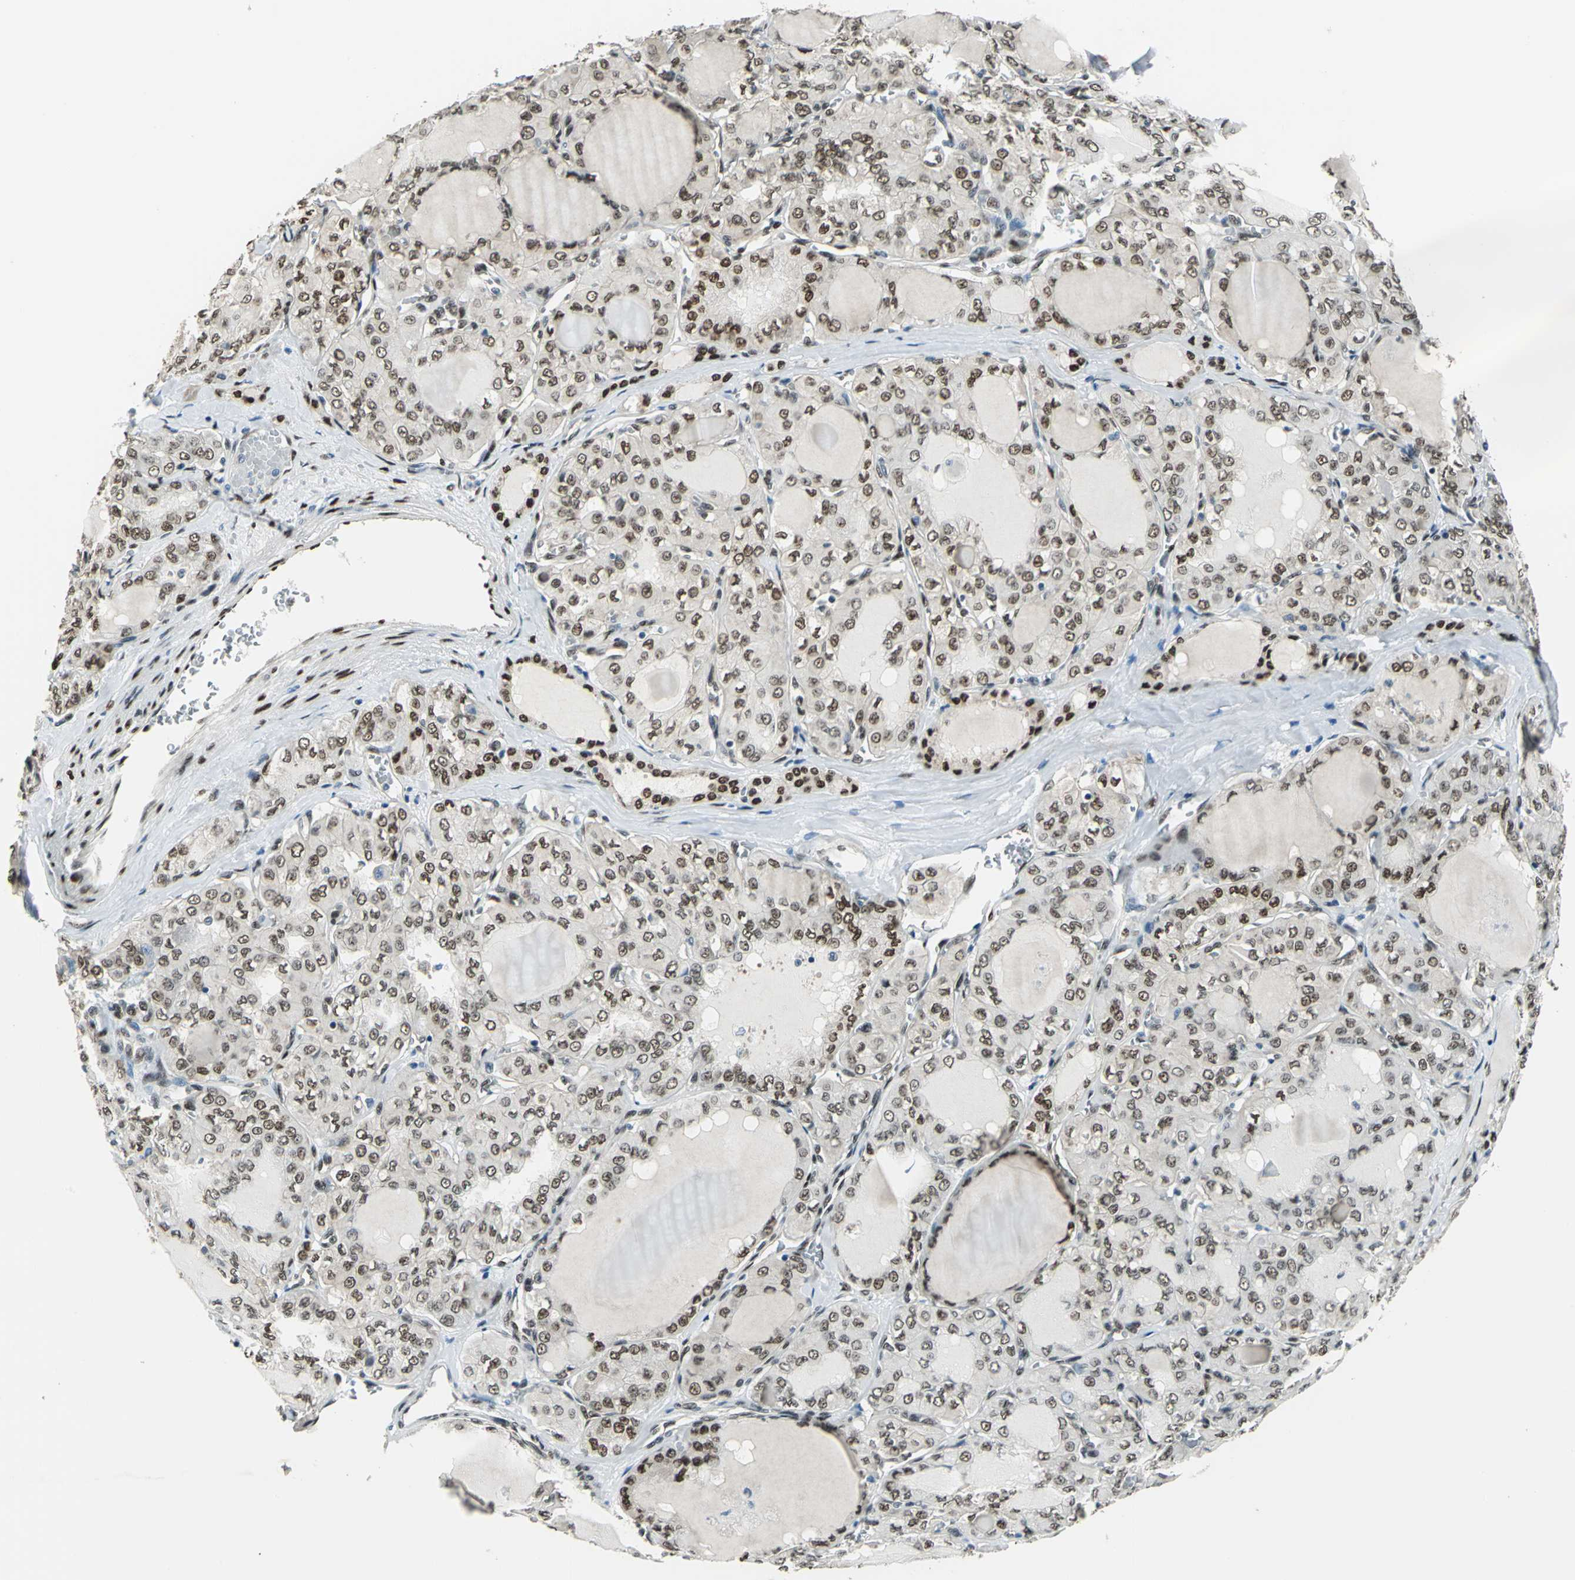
{"staining": {"intensity": "moderate", "quantity": ">75%", "location": "nuclear"}, "tissue": "thyroid cancer", "cell_type": "Tumor cells", "image_type": "cancer", "snomed": [{"axis": "morphology", "description": "Papillary adenocarcinoma, NOS"}, {"axis": "topography", "description": "Thyroid gland"}], "caption": "High-magnification brightfield microscopy of thyroid cancer (papillary adenocarcinoma) stained with DAB (brown) and counterstained with hematoxylin (blue). tumor cells exhibit moderate nuclear staining is present in about>75% of cells.", "gene": "NFIA", "patient": {"sex": "male", "age": 20}}